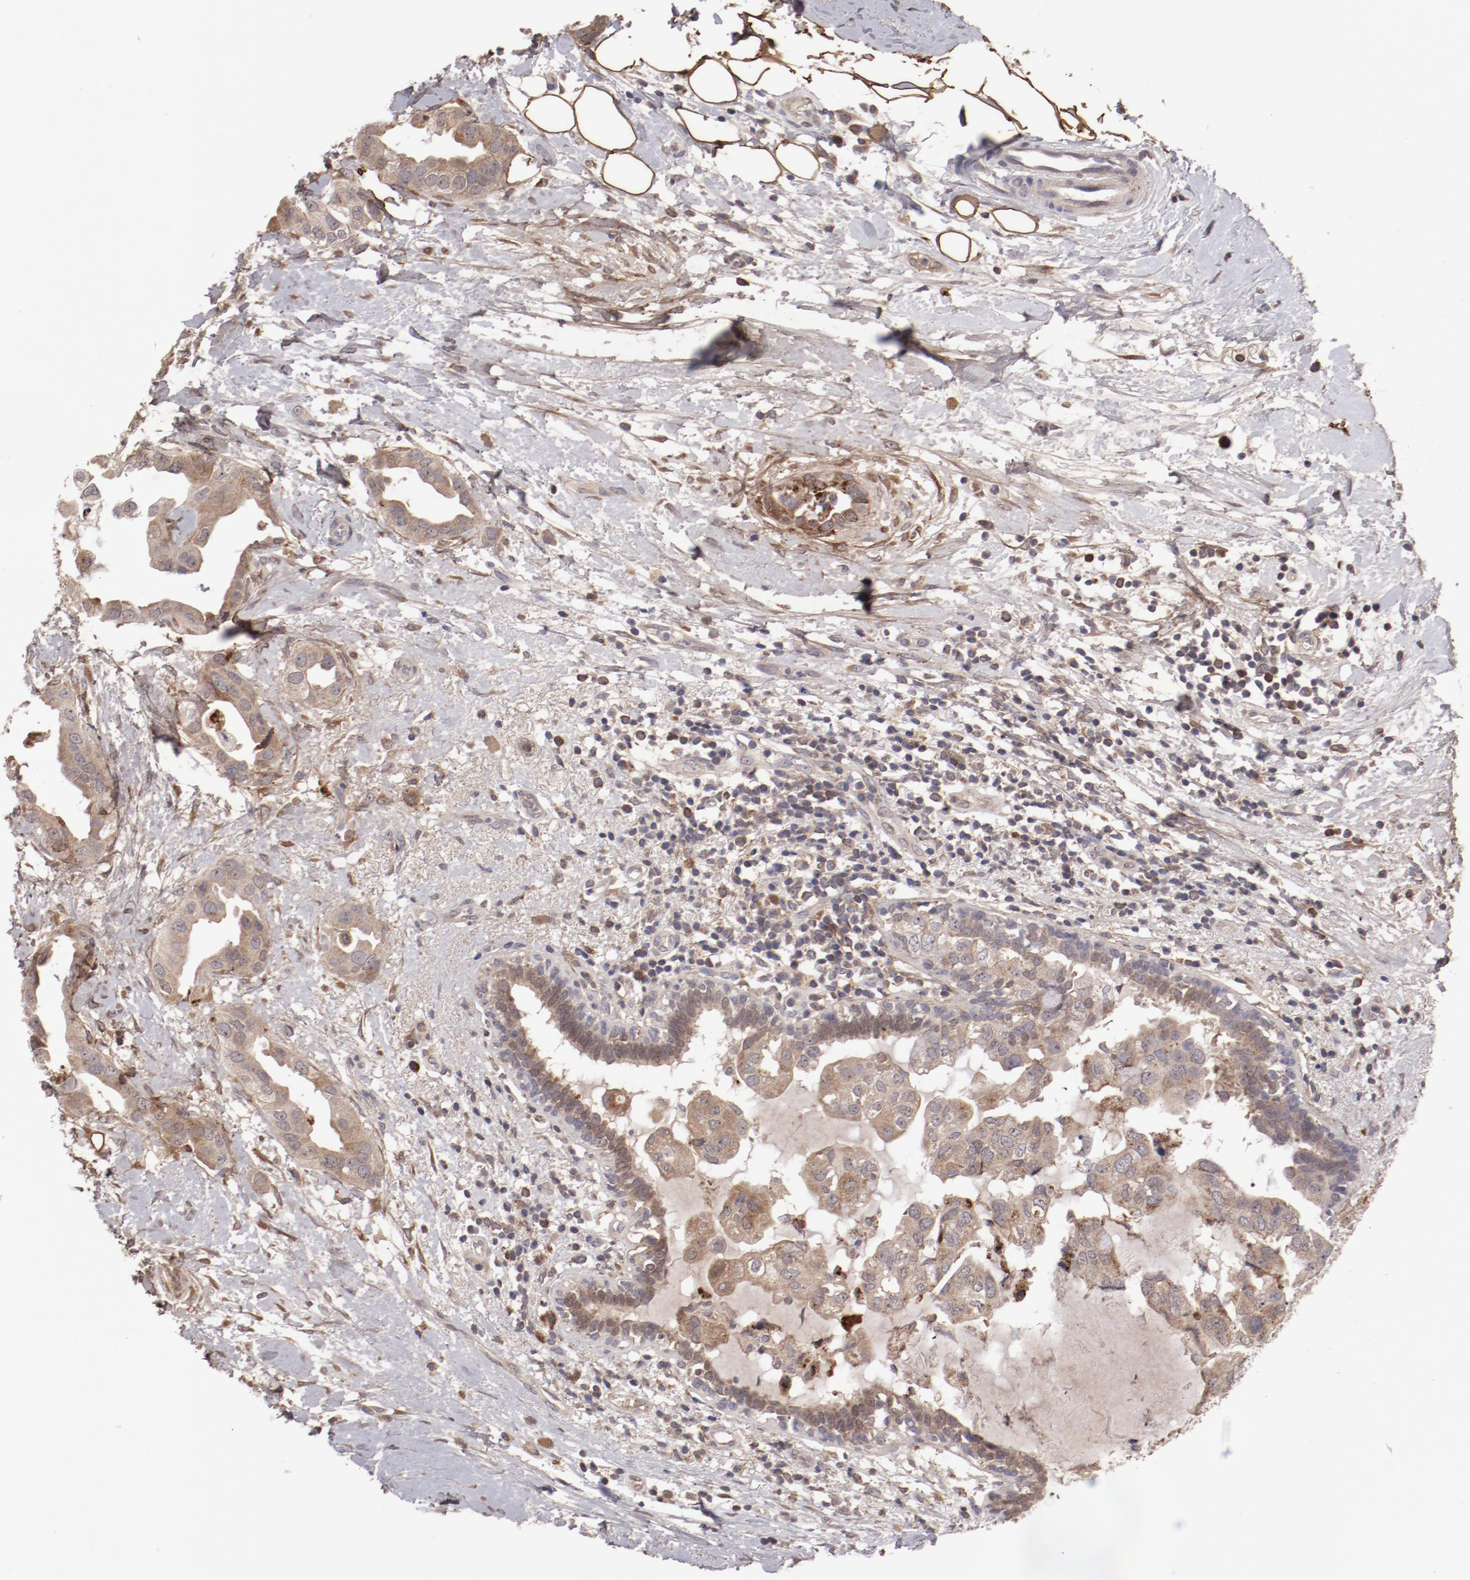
{"staining": {"intensity": "moderate", "quantity": ">75%", "location": "cytoplasmic/membranous"}, "tissue": "breast cancer", "cell_type": "Tumor cells", "image_type": "cancer", "snomed": [{"axis": "morphology", "description": "Duct carcinoma"}, {"axis": "topography", "description": "Breast"}], "caption": "This is an image of immunohistochemistry (IHC) staining of breast cancer, which shows moderate positivity in the cytoplasmic/membranous of tumor cells.", "gene": "IL12A", "patient": {"sex": "female", "age": 40}}